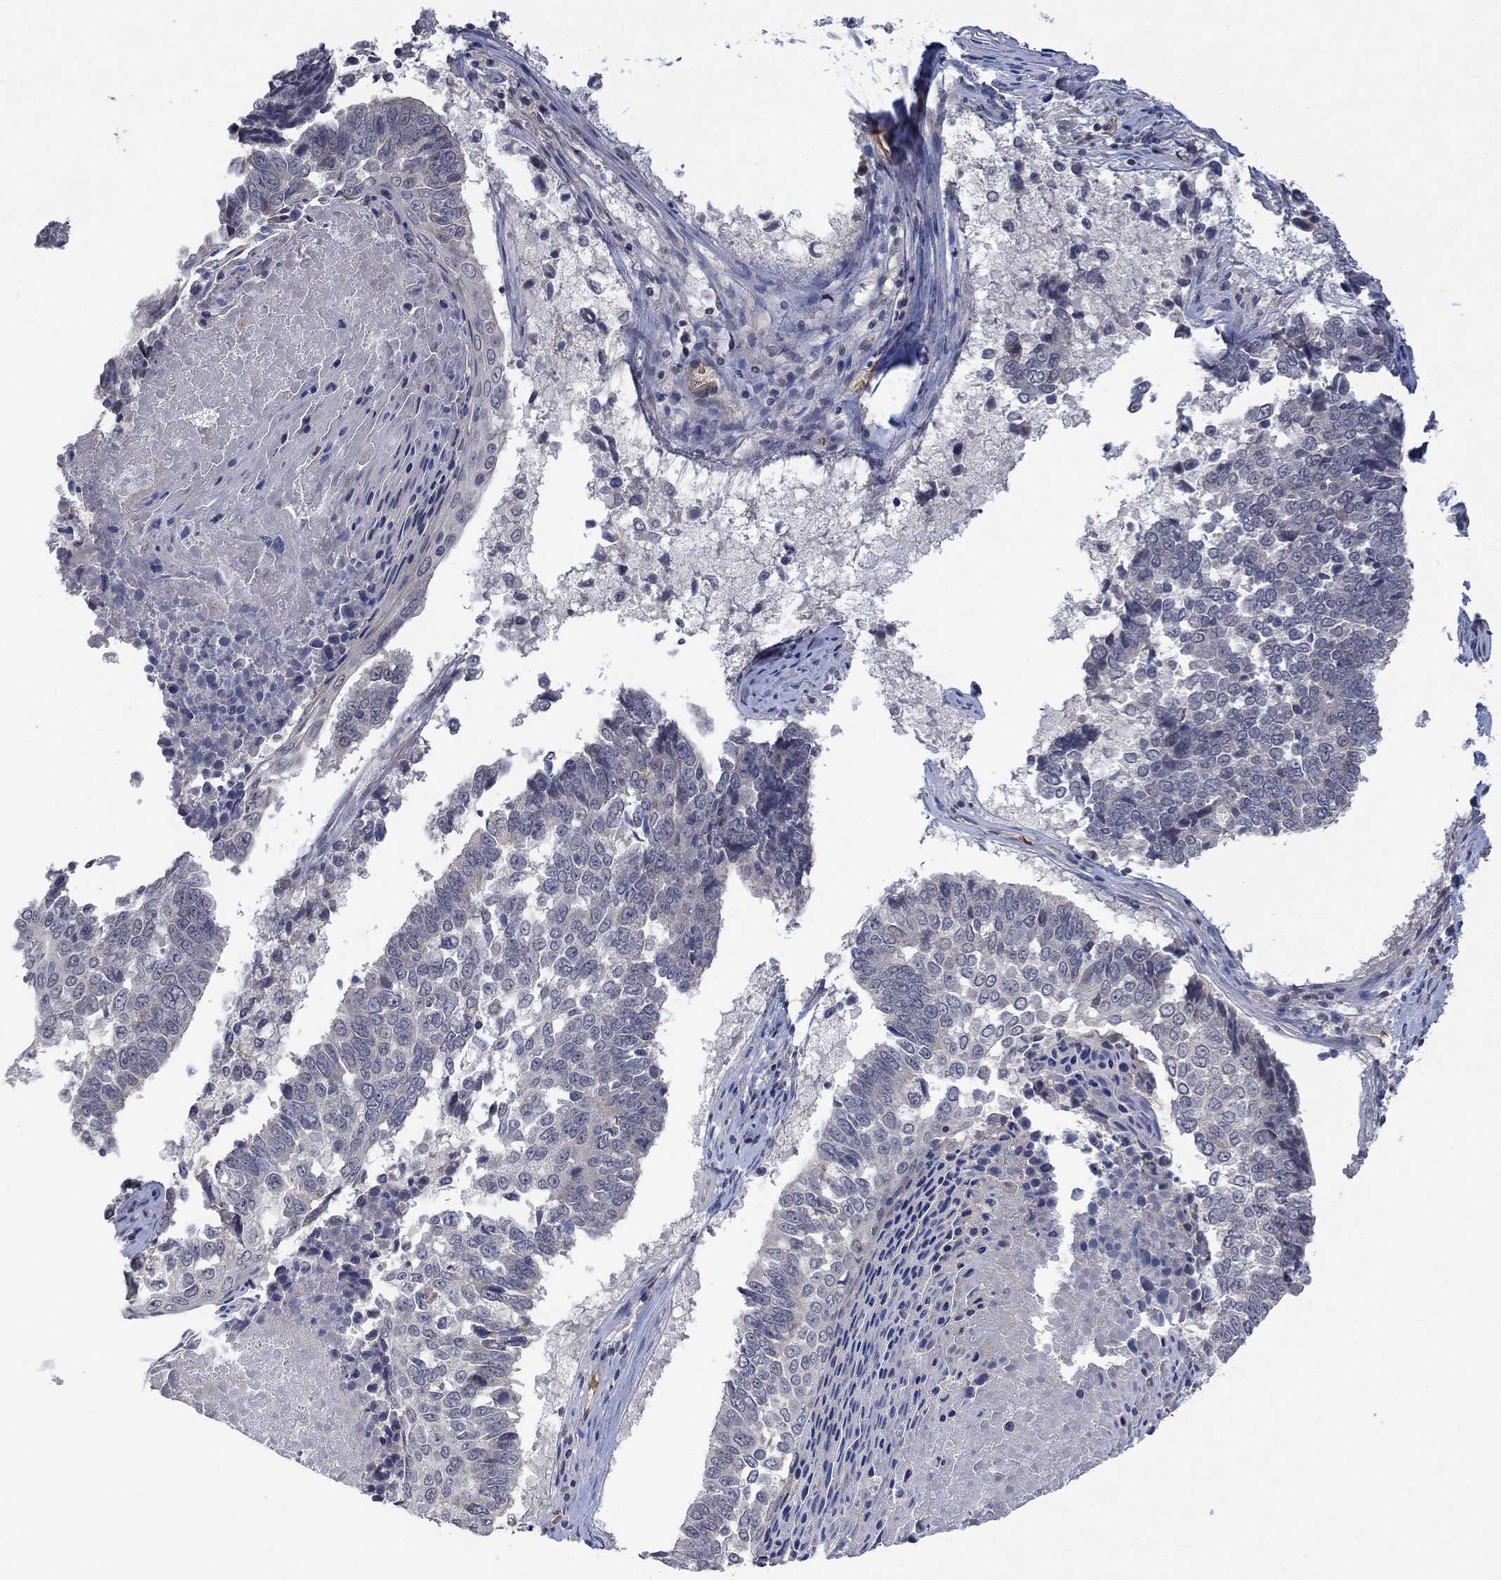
{"staining": {"intensity": "negative", "quantity": "none", "location": "none"}, "tissue": "lung cancer", "cell_type": "Tumor cells", "image_type": "cancer", "snomed": [{"axis": "morphology", "description": "Squamous cell carcinoma, NOS"}, {"axis": "topography", "description": "Lung"}], "caption": "The micrograph exhibits no significant positivity in tumor cells of lung cancer.", "gene": "GRIN2D", "patient": {"sex": "male", "age": 73}}